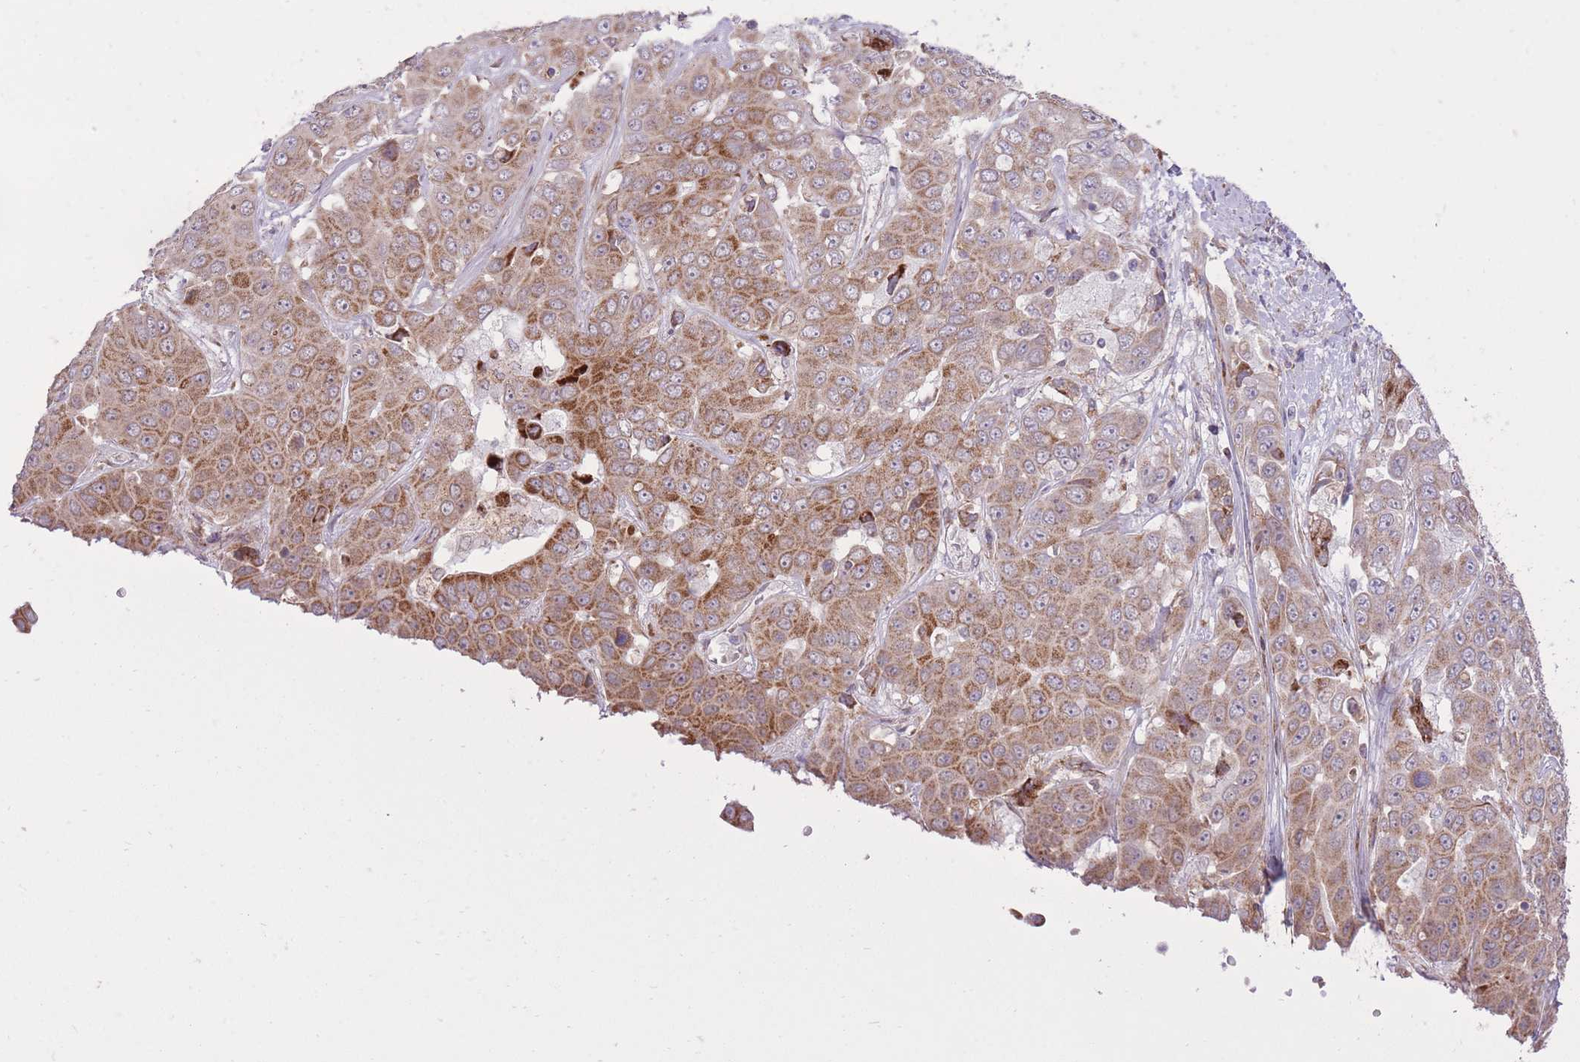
{"staining": {"intensity": "moderate", "quantity": ">75%", "location": "cytoplasmic/membranous"}, "tissue": "liver cancer", "cell_type": "Tumor cells", "image_type": "cancer", "snomed": [{"axis": "morphology", "description": "Cholangiocarcinoma"}, {"axis": "topography", "description": "Liver"}], "caption": "High-magnification brightfield microscopy of liver cancer (cholangiocarcinoma) stained with DAB (brown) and counterstained with hematoxylin (blue). tumor cells exhibit moderate cytoplasmic/membranous positivity is appreciated in approximately>75% of cells.", "gene": "SLC4A4", "patient": {"sex": "female", "age": 52}}